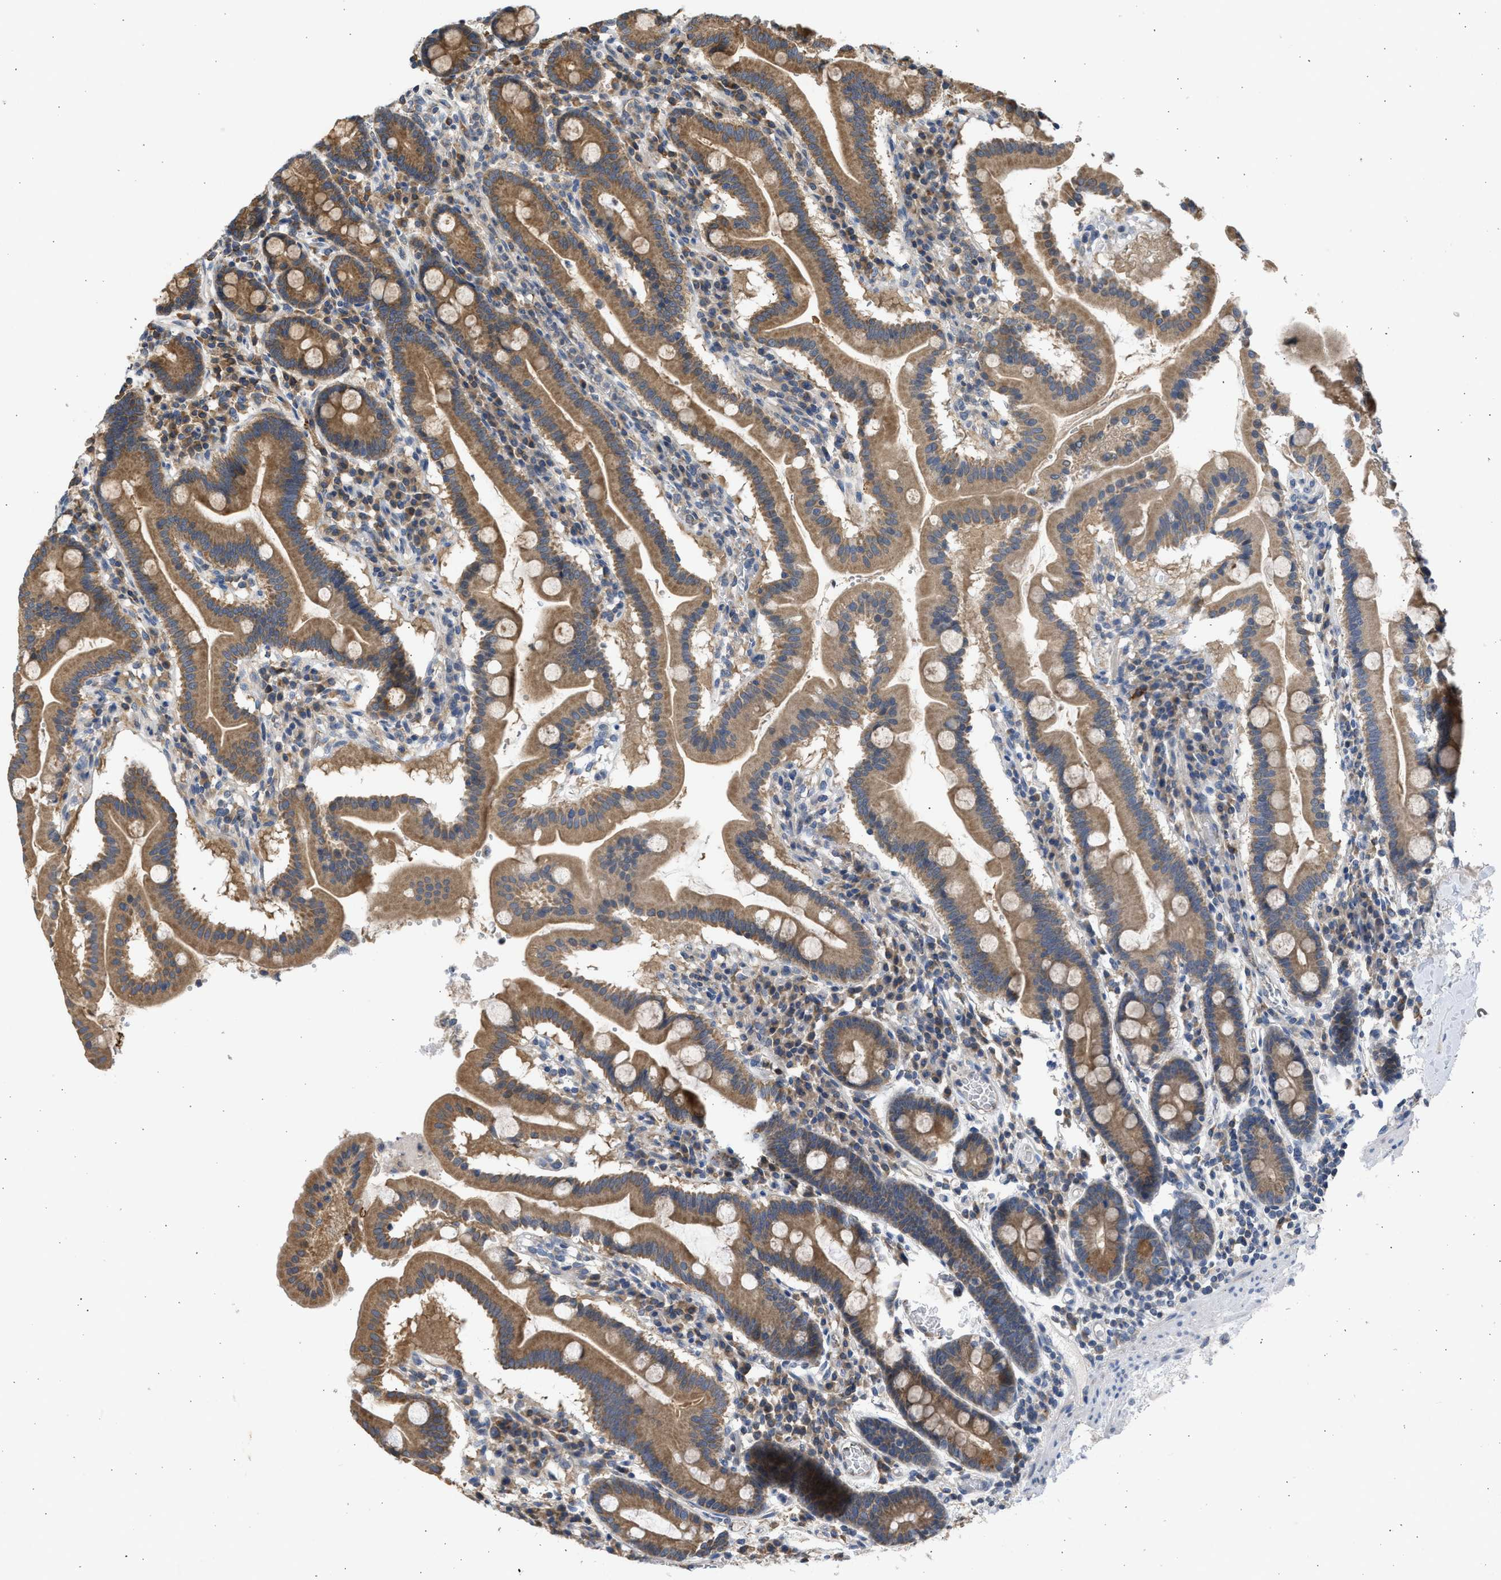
{"staining": {"intensity": "moderate", "quantity": ">75%", "location": "cytoplasmic/membranous"}, "tissue": "duodenum", "cell_type": "Glandular cells", "image_type": "normal", "snomed": [{"axis": "morphology", "description": "Normal tissue, NOS"}, {"axis": "topography", "description": "Duodenum"}], "caption": "Immunohistochemistry of normal human duodenum demonstrates medium levels of moderate cytoplasmic/membranous positivity in approximately >75% of glandular cells.", "gene": "CYP1A1", "patient": {"sex": "male", "age": 50}}